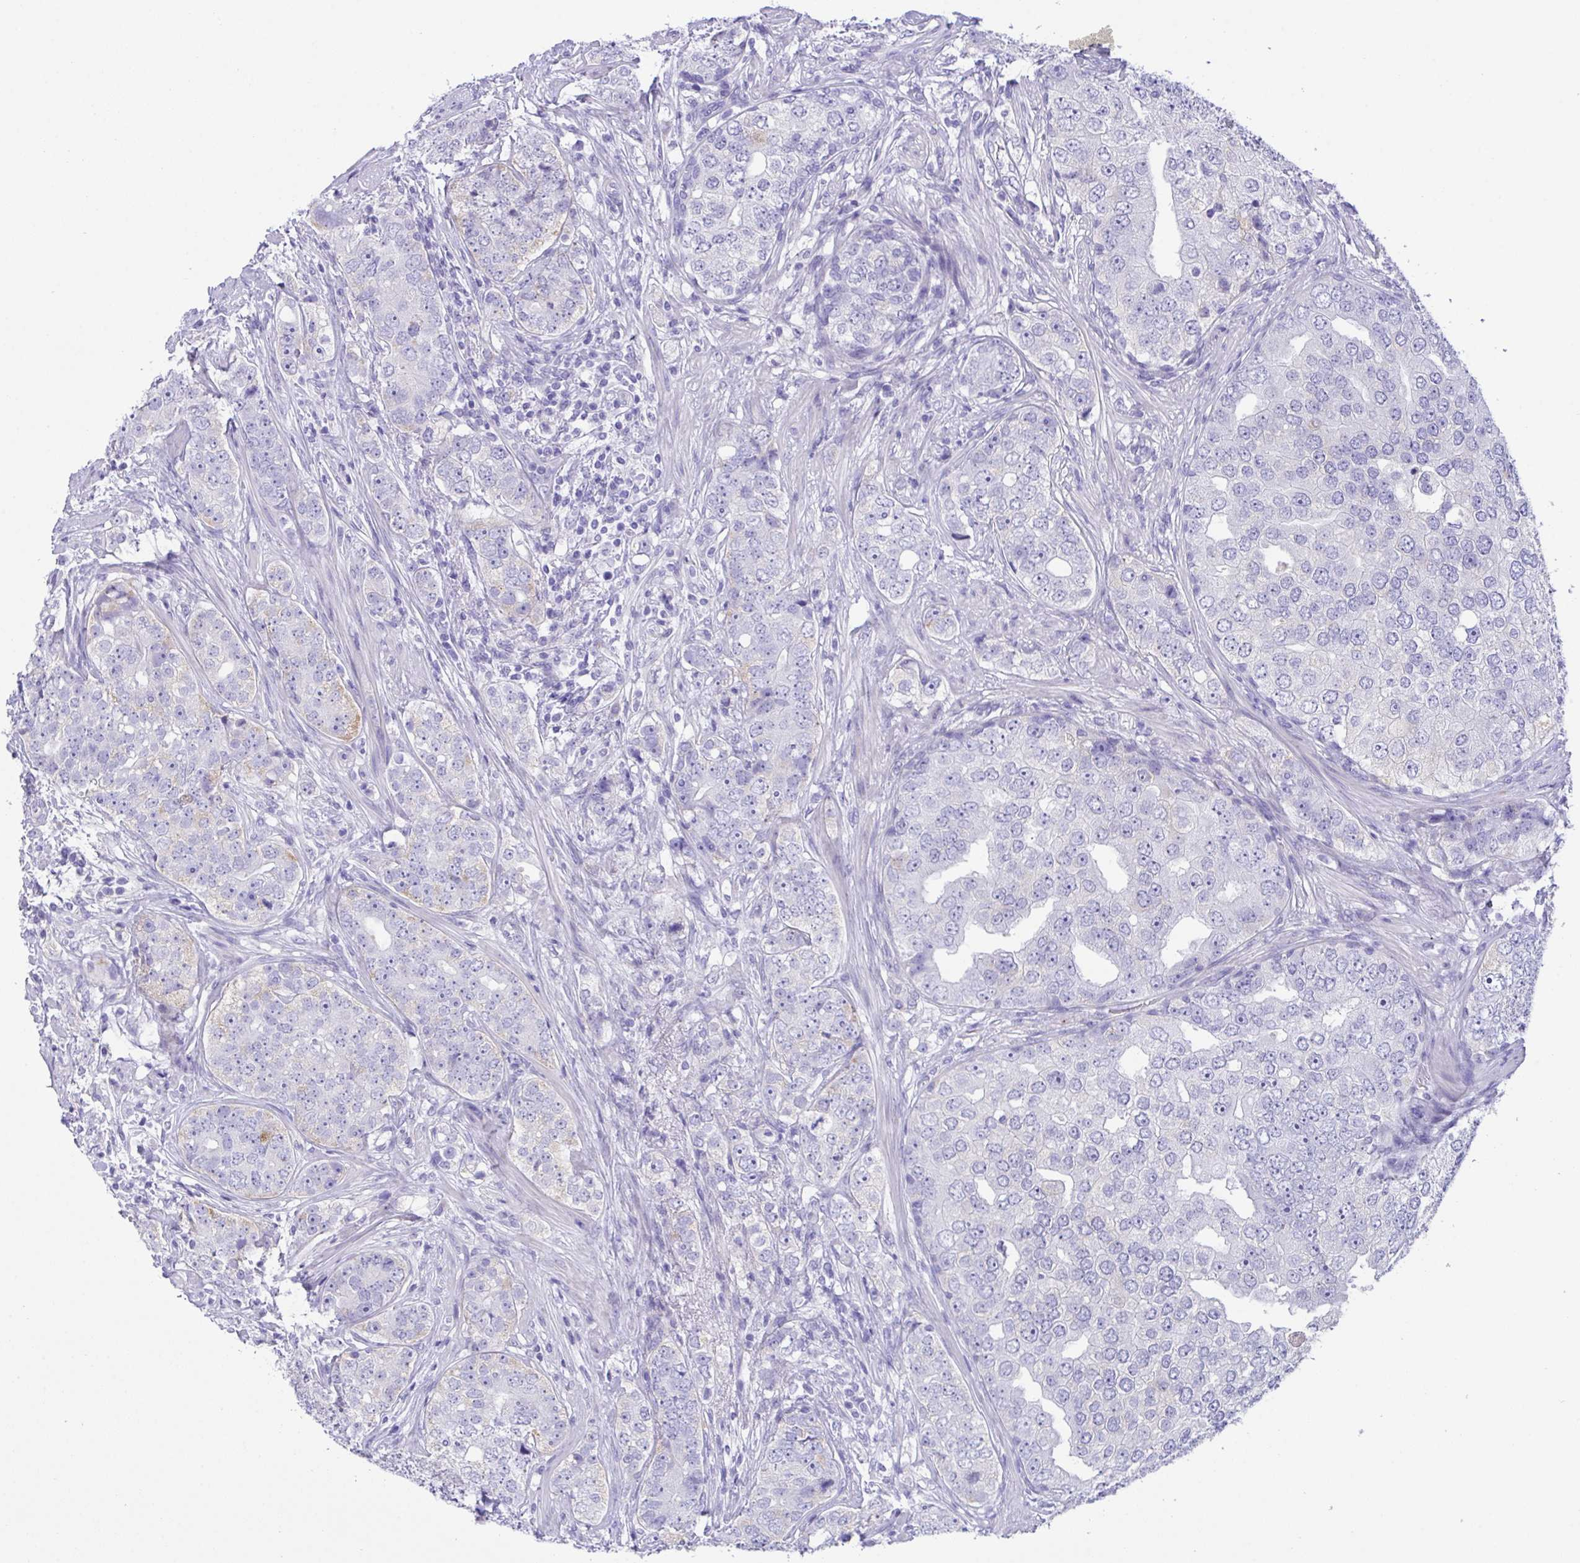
{"staining": {"intensity": "negative", "quantity": "none", "location": "none"}, "tissue": "prostate cancer", "cell_type": "Tumor cells", "image_type": "cancer", "snomed": [{"axis": "morphology", "description": "Adenocarcinoma, High grade"}, {"axis": "topography", "description": "Prostate"}], "caption": "The image displays no staining of tumor cells in prostate cancer (adenocarcinoma (high-grade)).", "gene": "TMEM106B", "patient": {"sex": "male", "age": 60}}